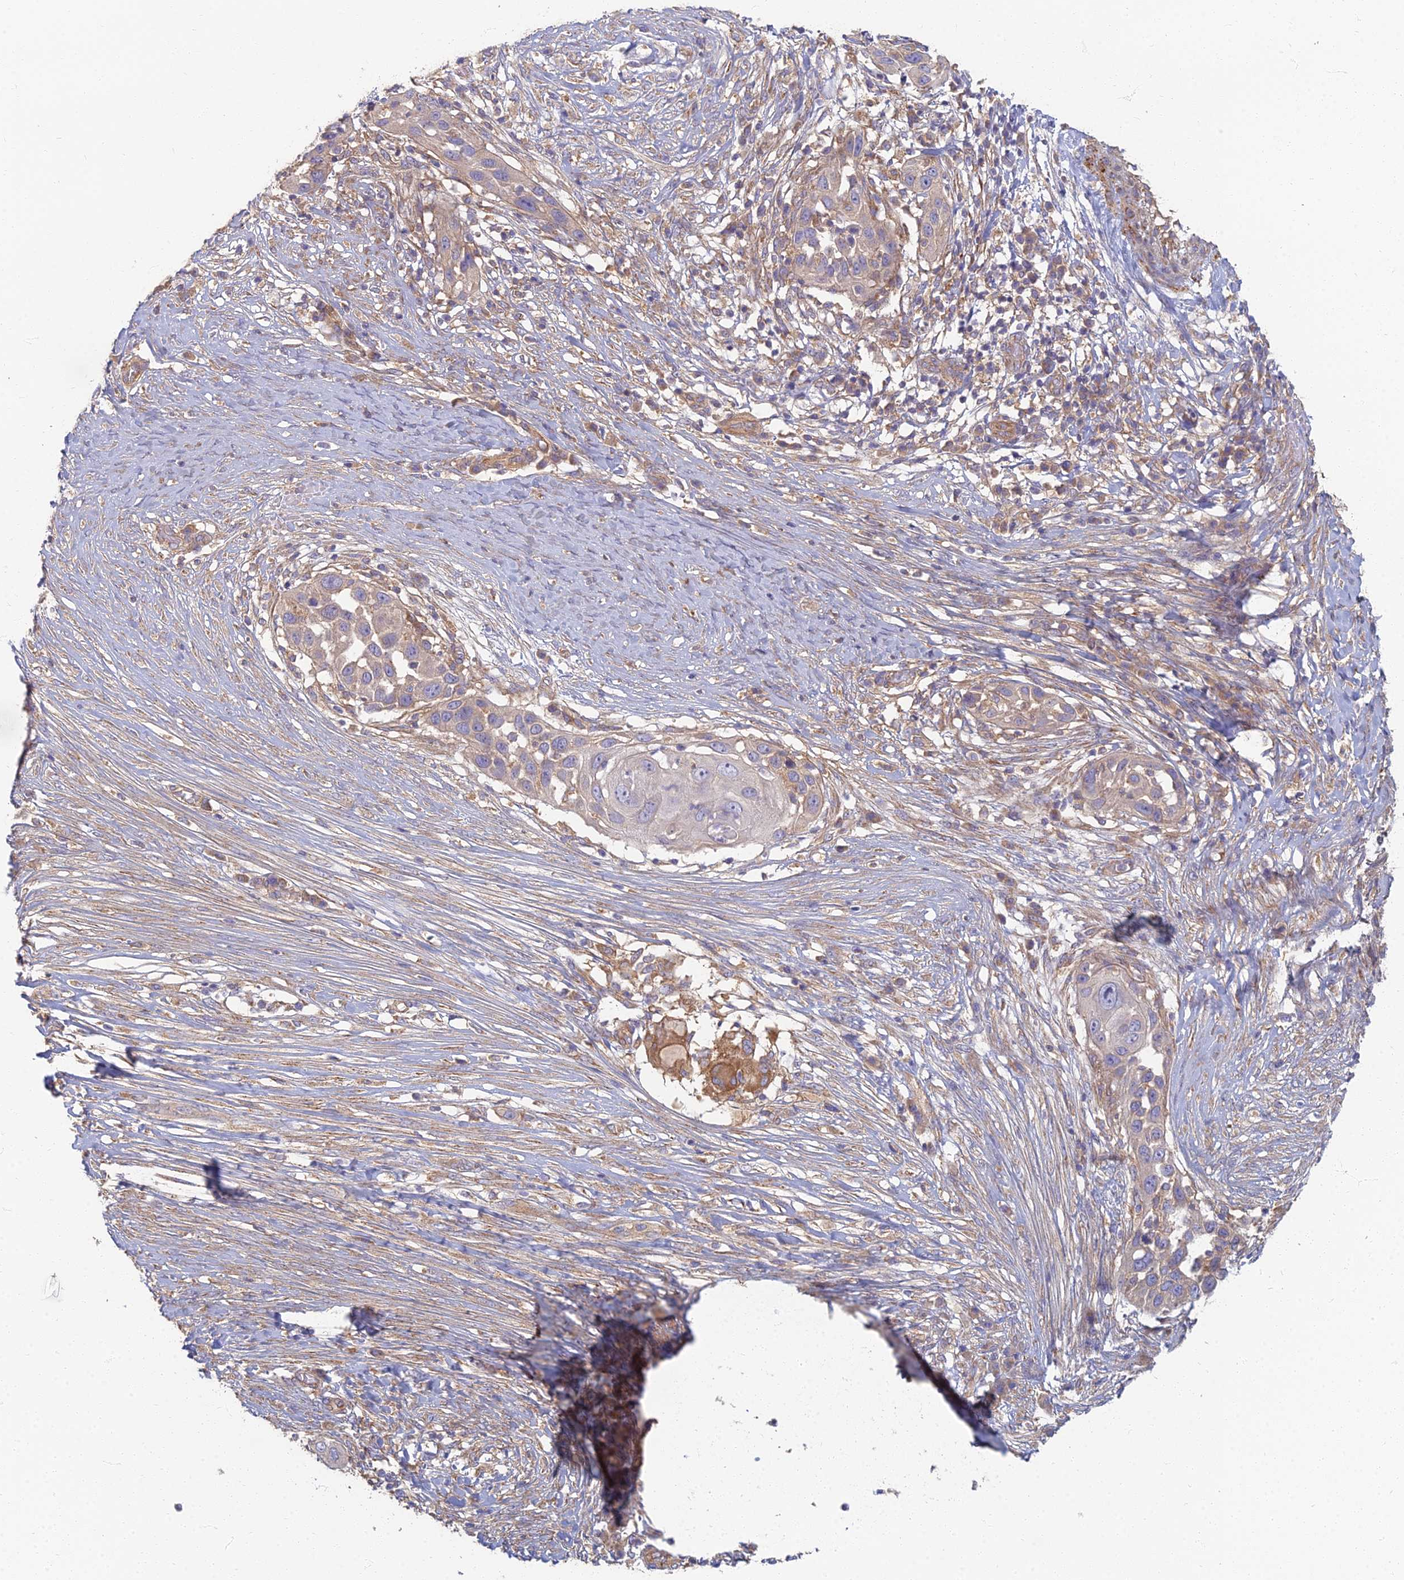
{"staining": {"intensity": "weak", "quantity": "<25%", "location": "cytoplasmic/membranous"}, "tissue": "skin cancer", "cell_type": "Tumor cells", "image_type": "cancer", "snomed": [{"axis": "morphology", "description": "Squamous cell carcinoma, NOS"}, {"axis": "topography", "description": "Skin"}], "caption": "This is an IHC photomicrograph of squamous cell carcinoma (skin). There is no staining in tumor cells.", "gene": "RBSN", "patient": {"sex": "female", "age": 44}}